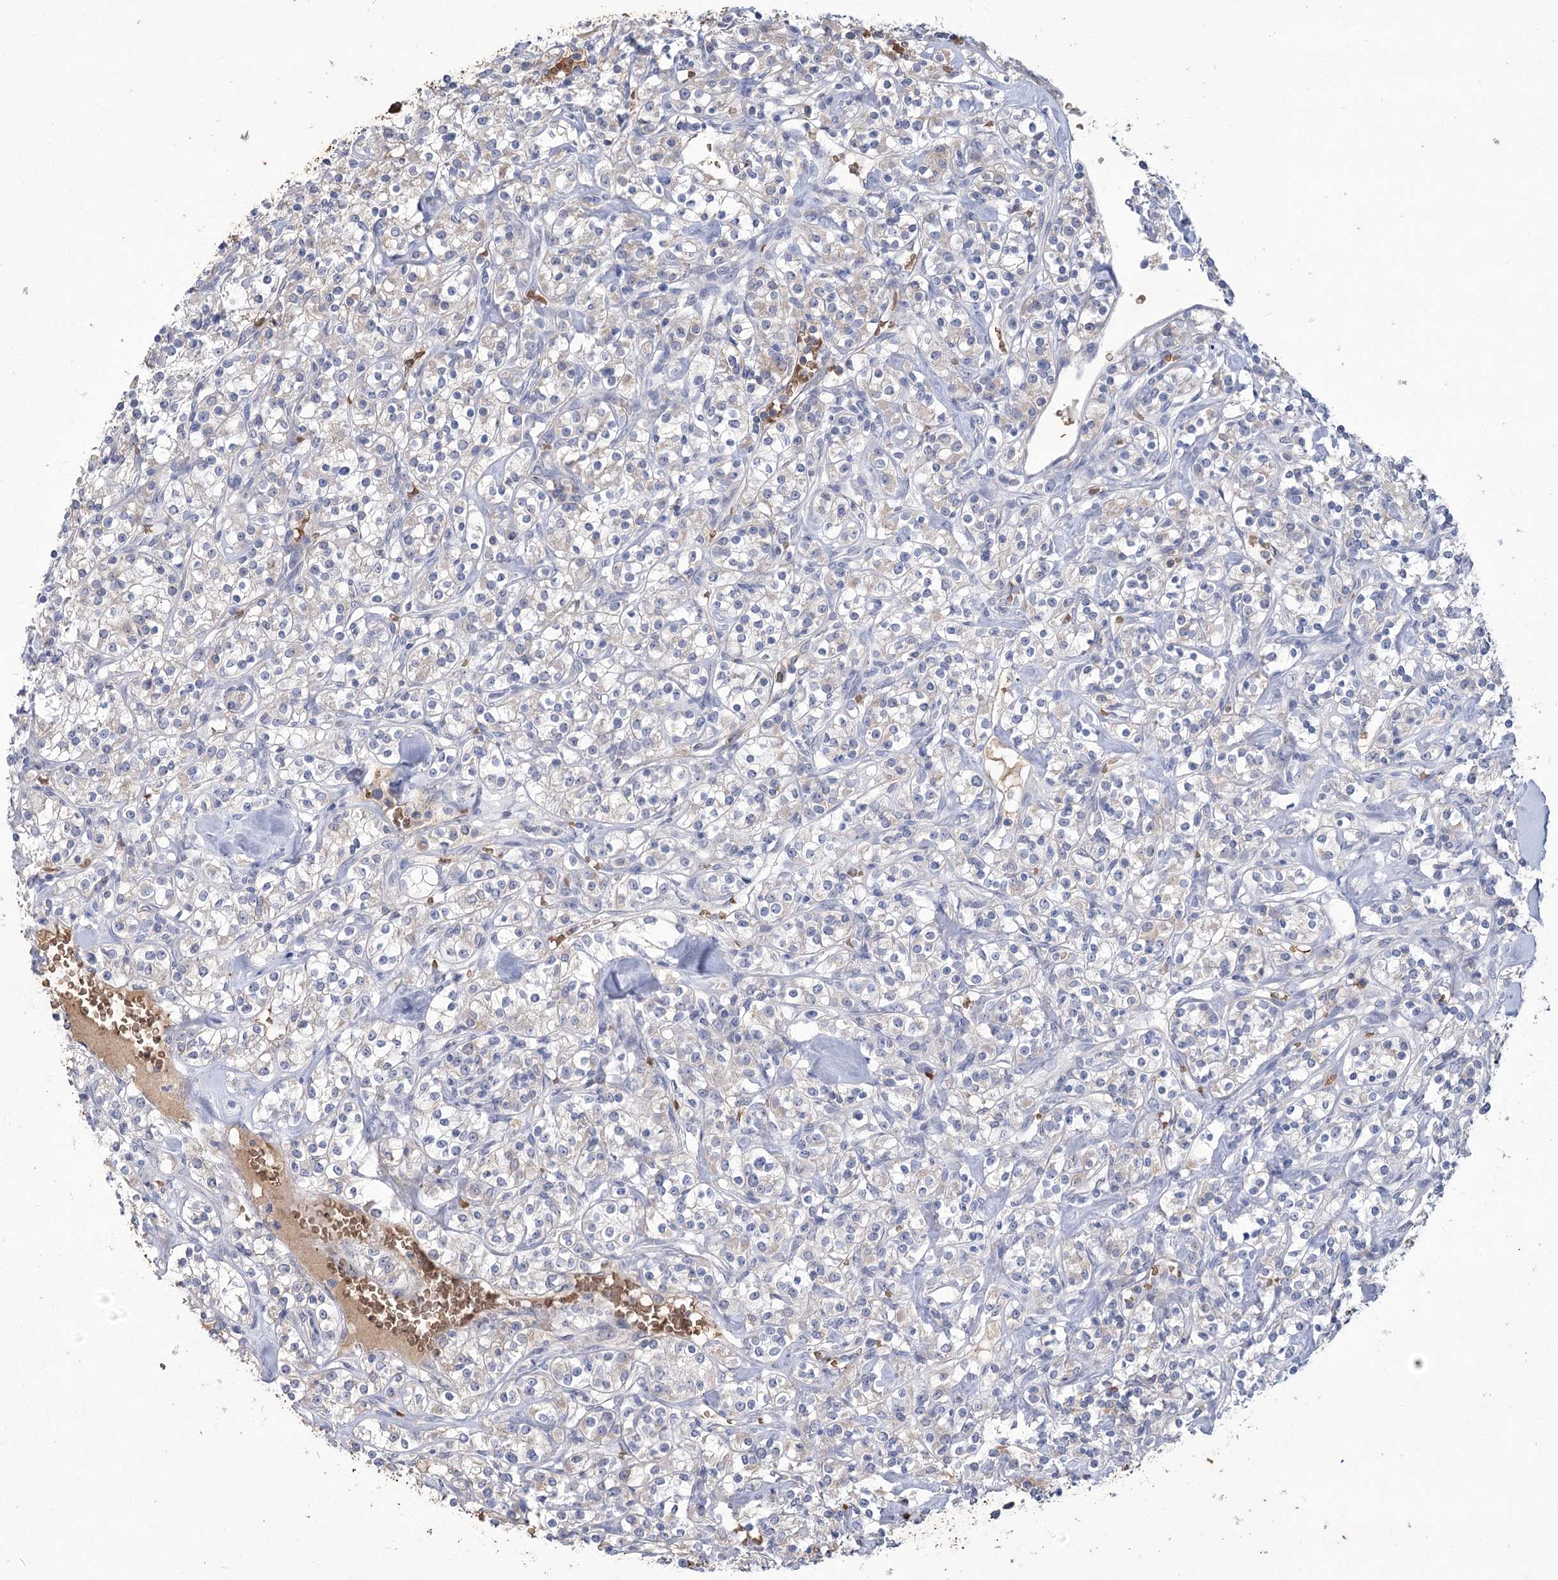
{"staining": {"intensity": "negative", "quantity": "none", "location": "none"}, "tissue": "renal cancer", "cell_type": "Tumor cells", "image_type": "cancer", "snomed": [{"axis": "morphology", "description": "Adenocarcinoma, NOS"}, {"axis": "topography", "description": "Kidney"}], "caption": "This is an immunohistochemistry (IHC) photomicrograph of adenocarcinoma (renal). There is no expression in tumor cells.", "gene": "HBA1", "patient": {"sex": "male", "age": 77}}